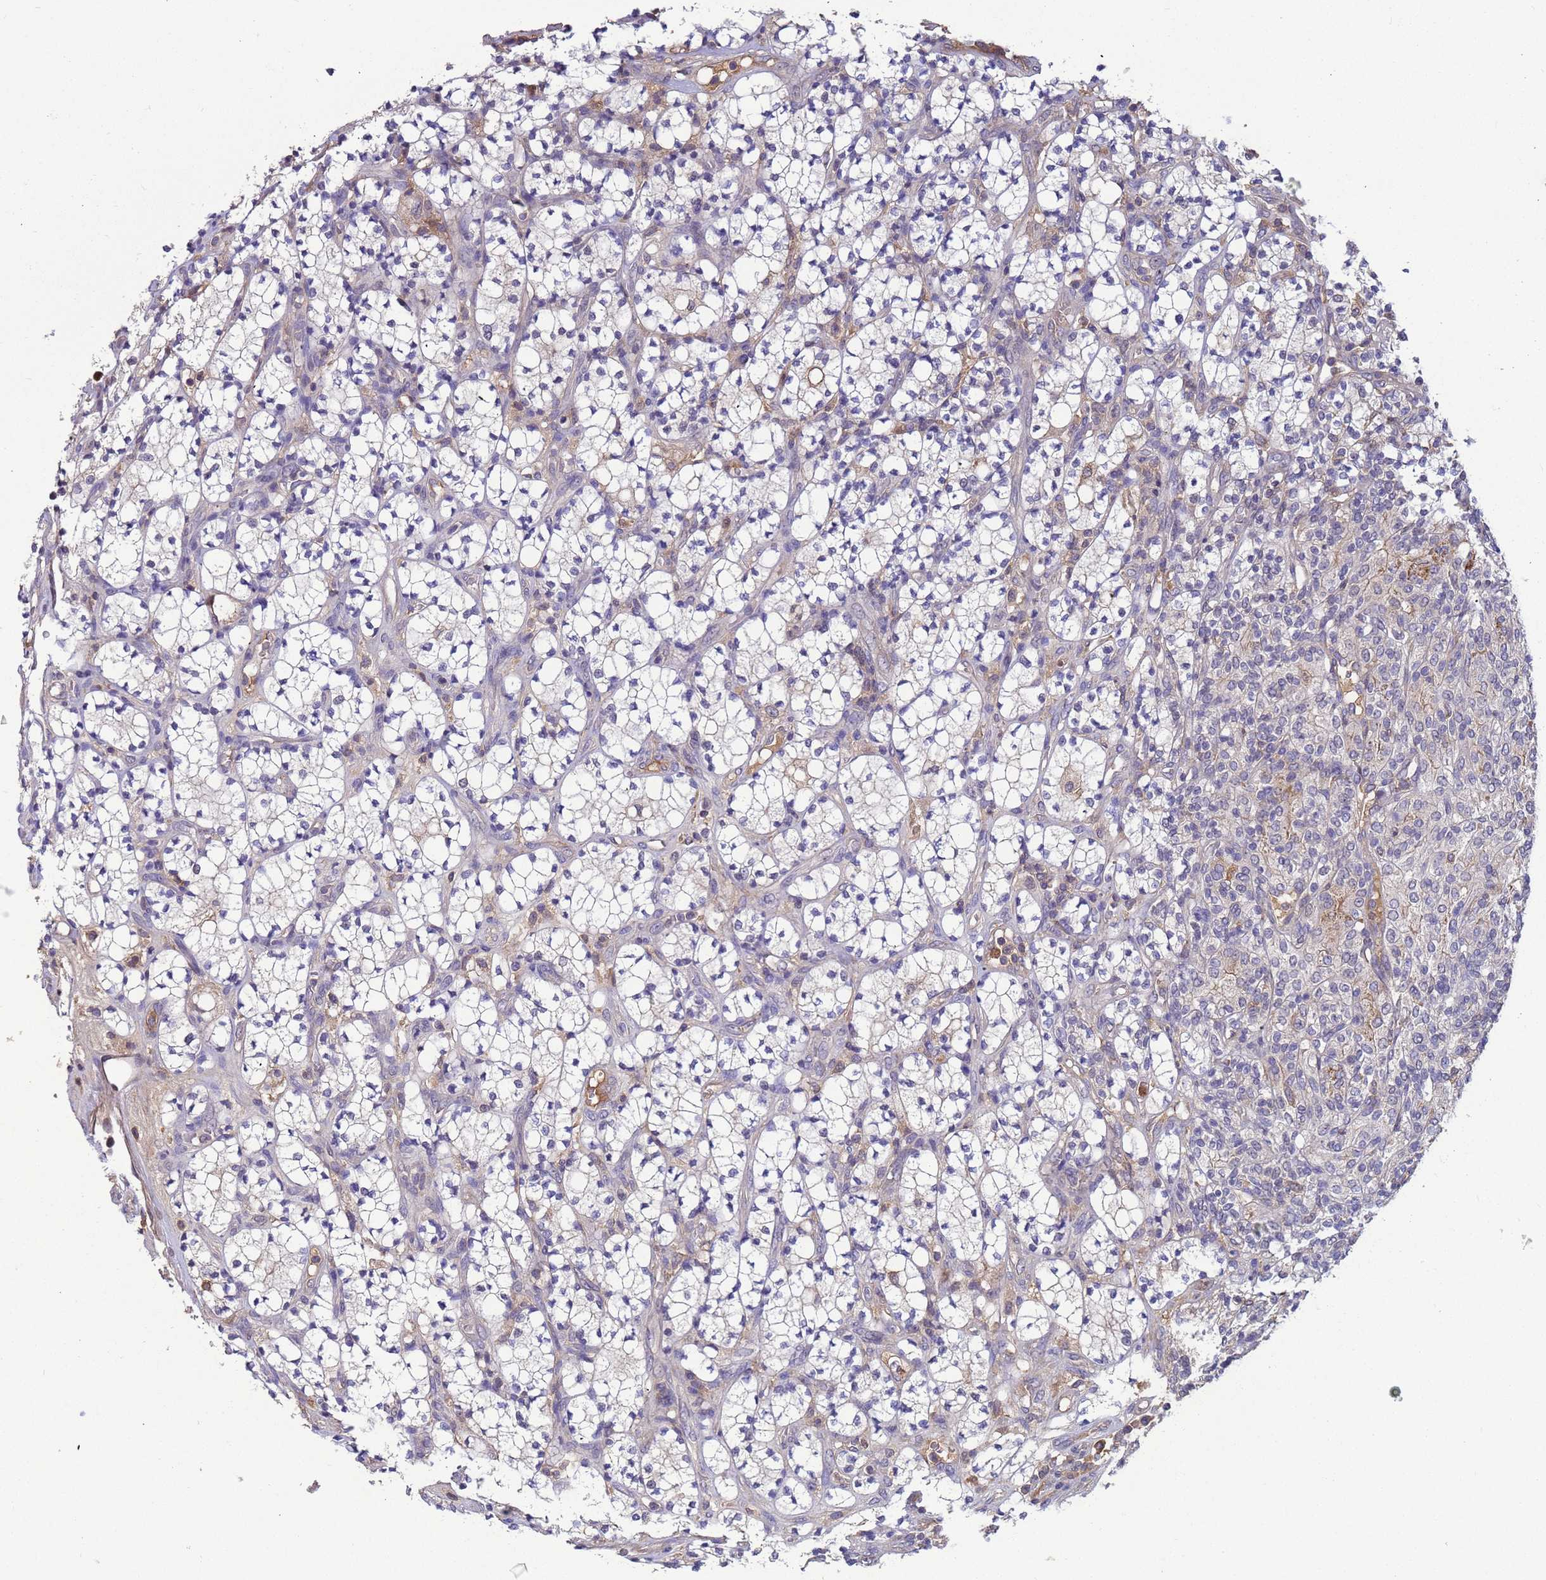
{"staining": {"intensity": "negative", "quantity": "none", "location": "none"}, "tissue": "renal cancer", "cell_type": "Tumor cells", "image_type": "cancer", "snomed": [{"axis": "morphology", "description": "Adenocarcinoma, NOS"}, {"axis": "topography", "description": "Kidney"}], "caption": "High power microscopy histopathology image of an immunohistochemistry histopathology image of renal cancer (adenocarcinoma), revealing no significant staining in tumor cells.", "gene": "AMPD3", "patient": {"sex": "male", "age": 77}}